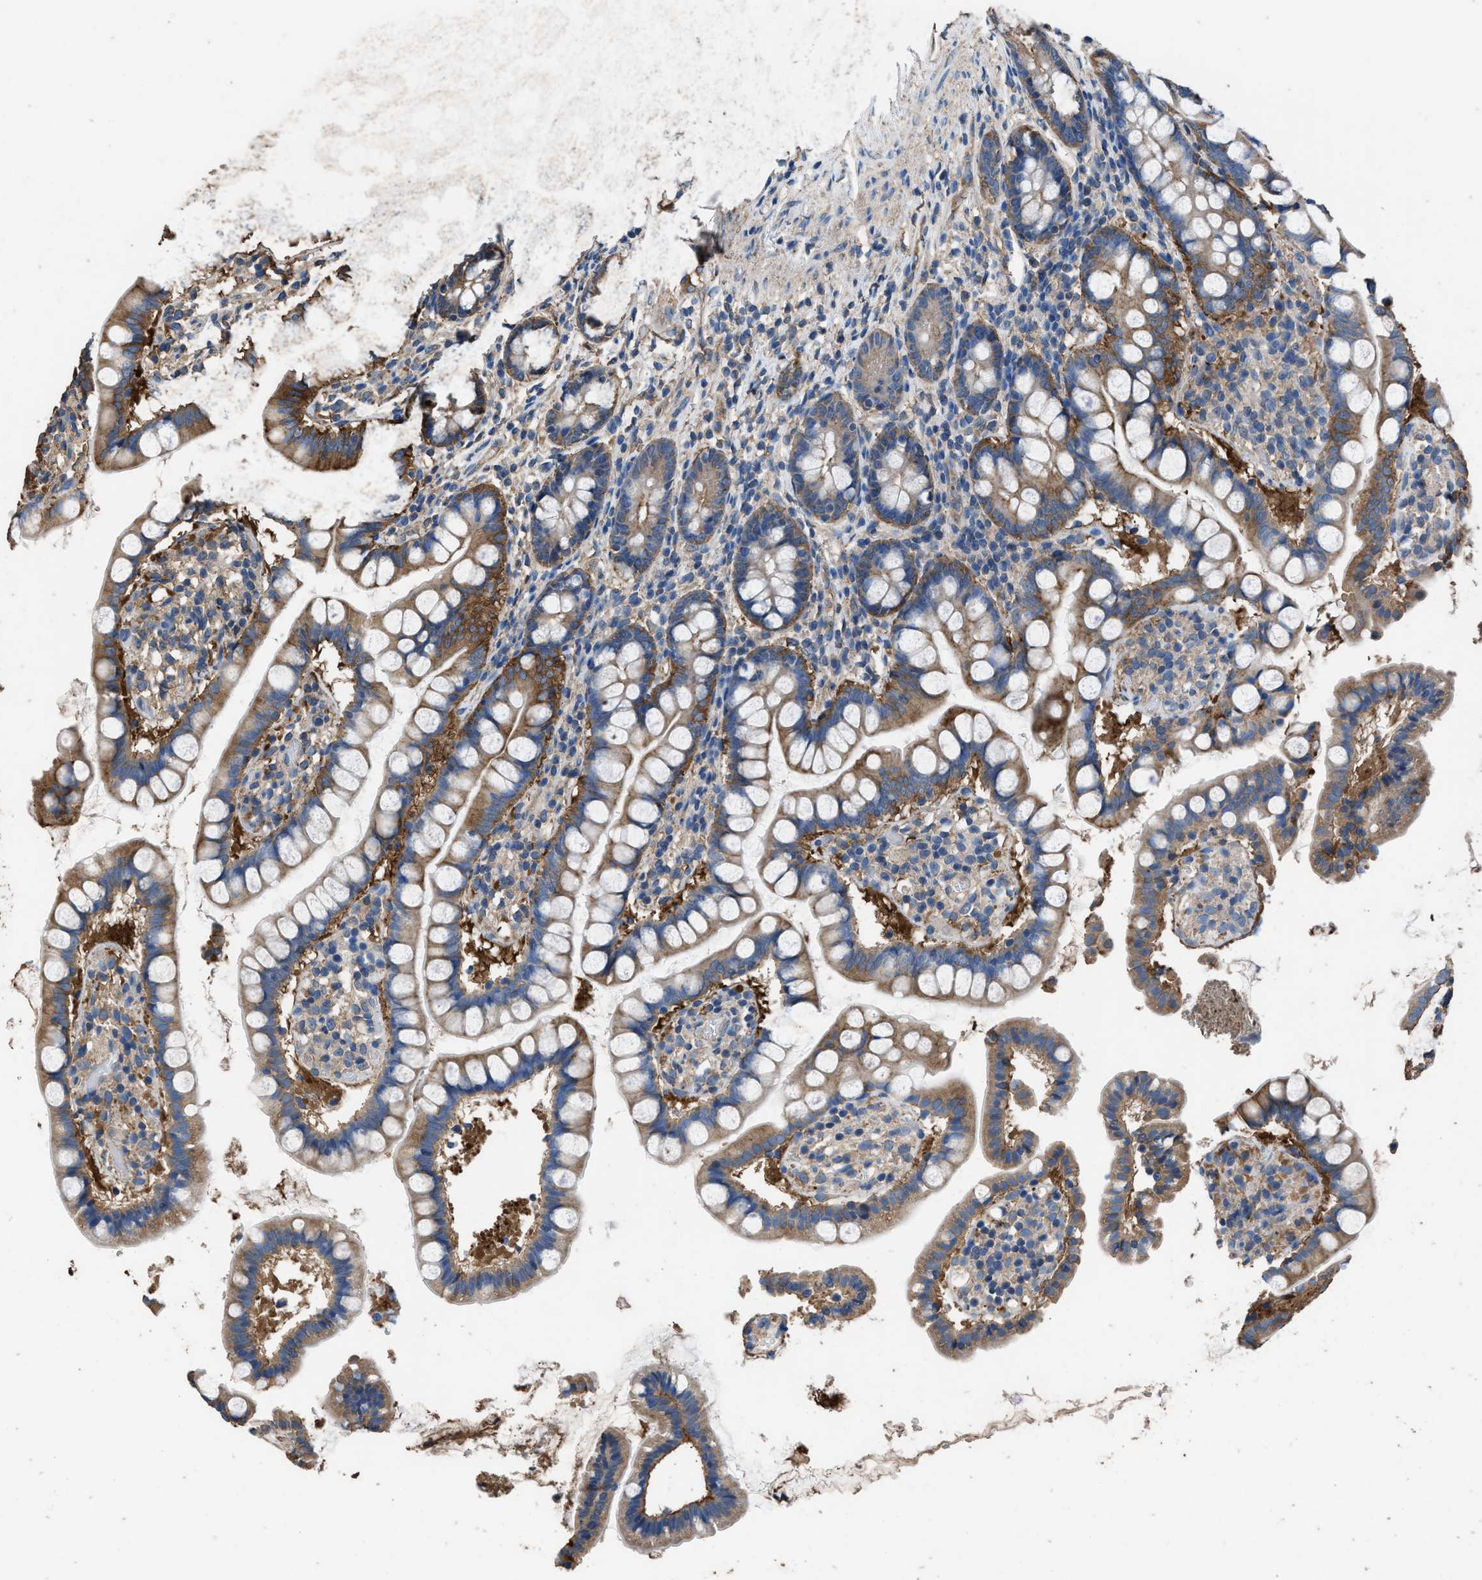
{"staining": {"intensity": "moderate", "quantity": ">75%", "location": "cytoplasmic/membranous"}, "tissue": "small intestine", "cell_type": "Glandular cells", "image_type": "normal", "snomed": [{"axis": "morphology", "description": "Normal tissue, NOS"}, {"axis": "topography", "description": "Small intestine"}], "caption": "DAB immunohistochemical staining of benign small intestine shows moderate cytoplasmic/membranous protein expression in approximately >75% of glandular cells. (DAB (3,3'-diaminobenzidine) = brown stain, brightfield microscopy at high magnification).", "gene": "ITSN1", "patient": {"sex": "female", "age": 84}}